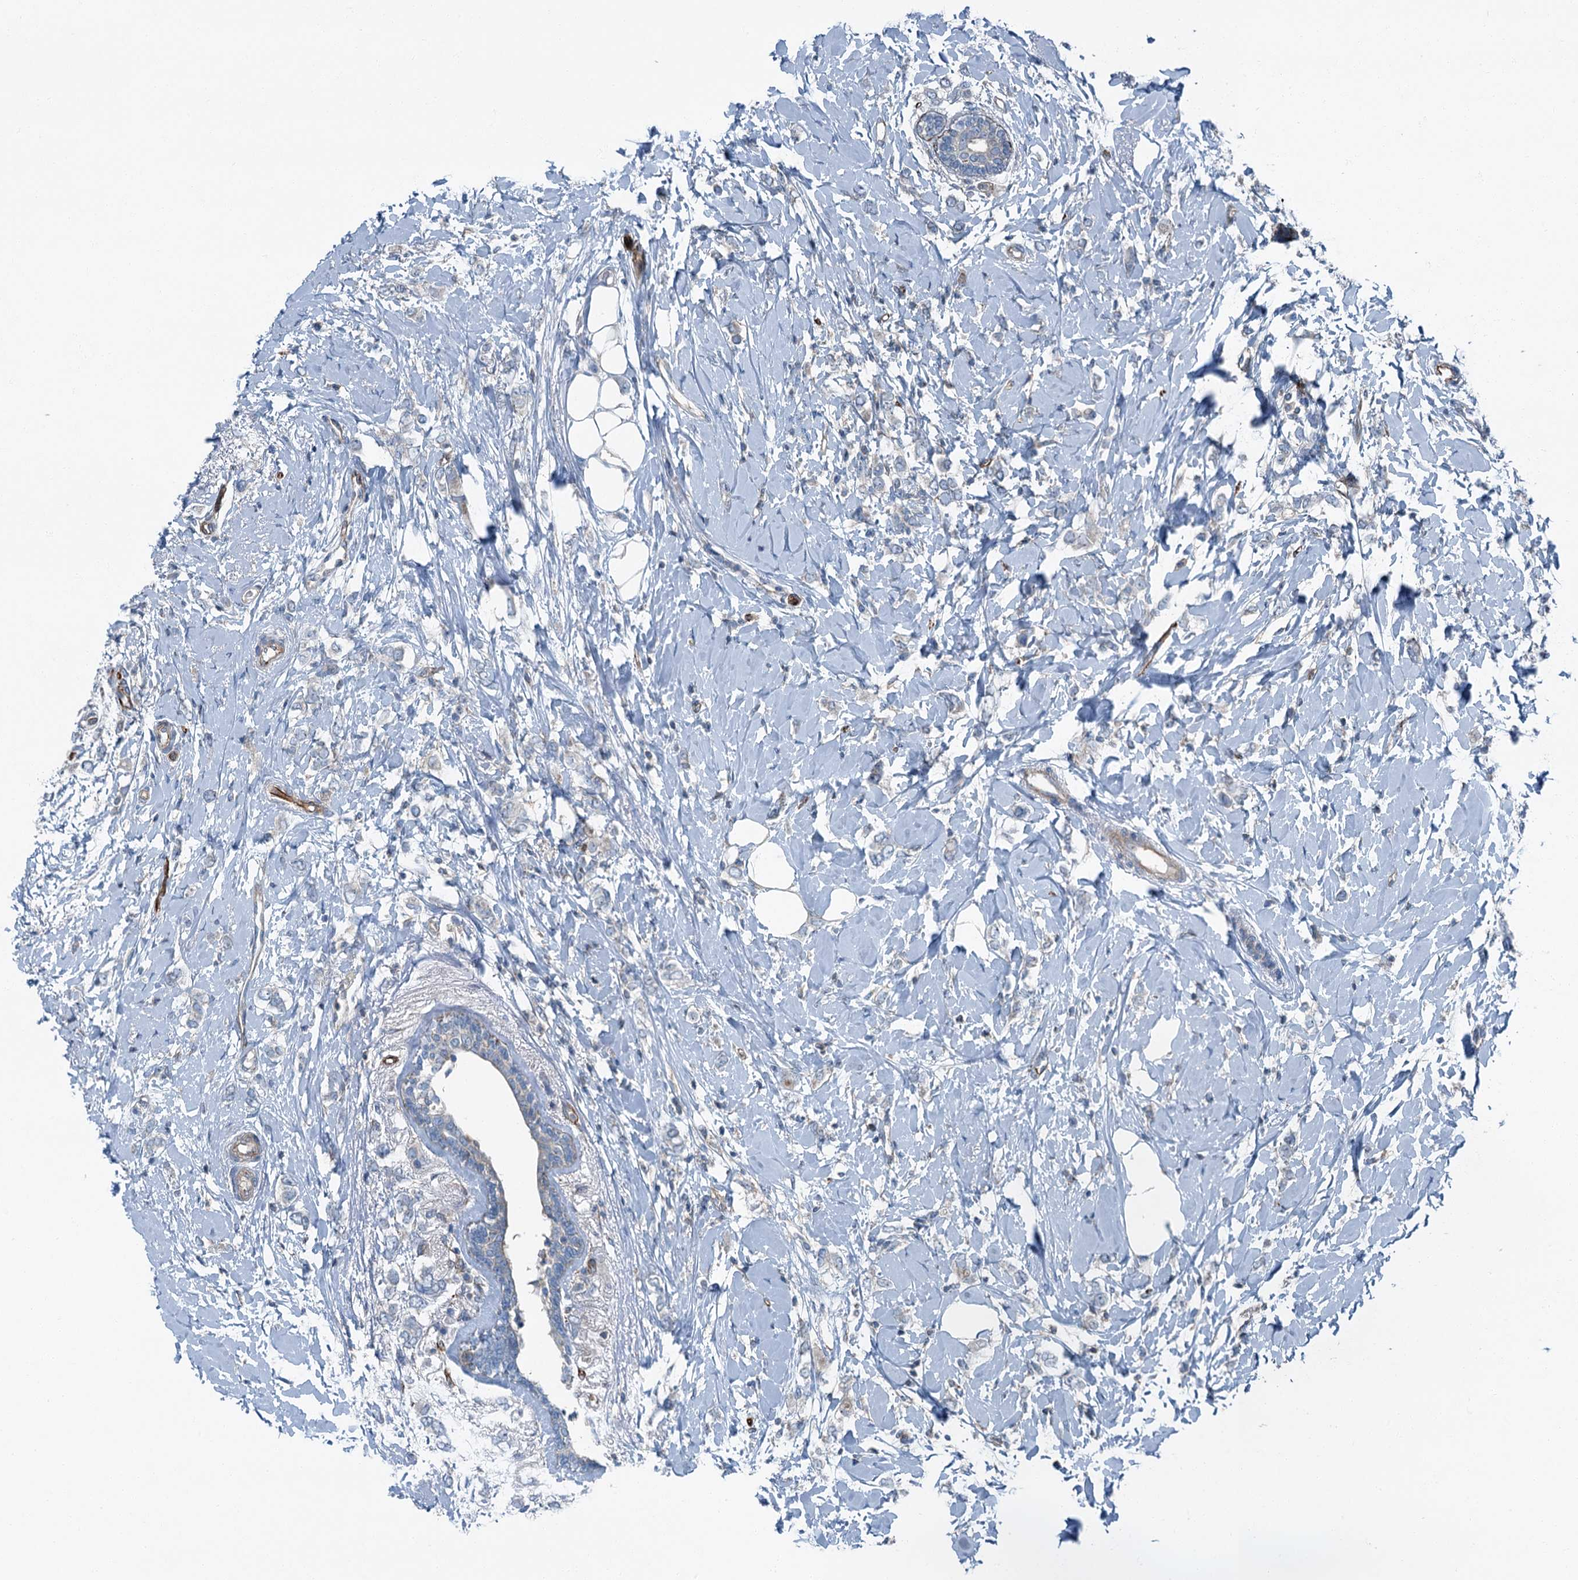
{"staining": {"intensity": "negative", "quantity": "none", "location": "none"}, "tissue": "breast cancer", "cell_type": "Tumor cells", "image_type": "cancer", "snomed": [{"axis": "morphology", "description": "Normal tissue, NOS"}, {"axis": "morphology", "description": "Lobular carcinoma"}, {"axis": "topography", "description": "Breast"}], "caption": "DAB (3,3'-diaminobenzidine) immunohistochemical staining of human breast lobular carcinoma reveals no significant positivity in tumor cells. The staining was performed using DAB to visualize the protein expression in brown, while the nuclei were stained in blue with hematoxylin (Magnification: 20x).", "gene": "AXL", "patient": {"sex": "female", "age": 47}}